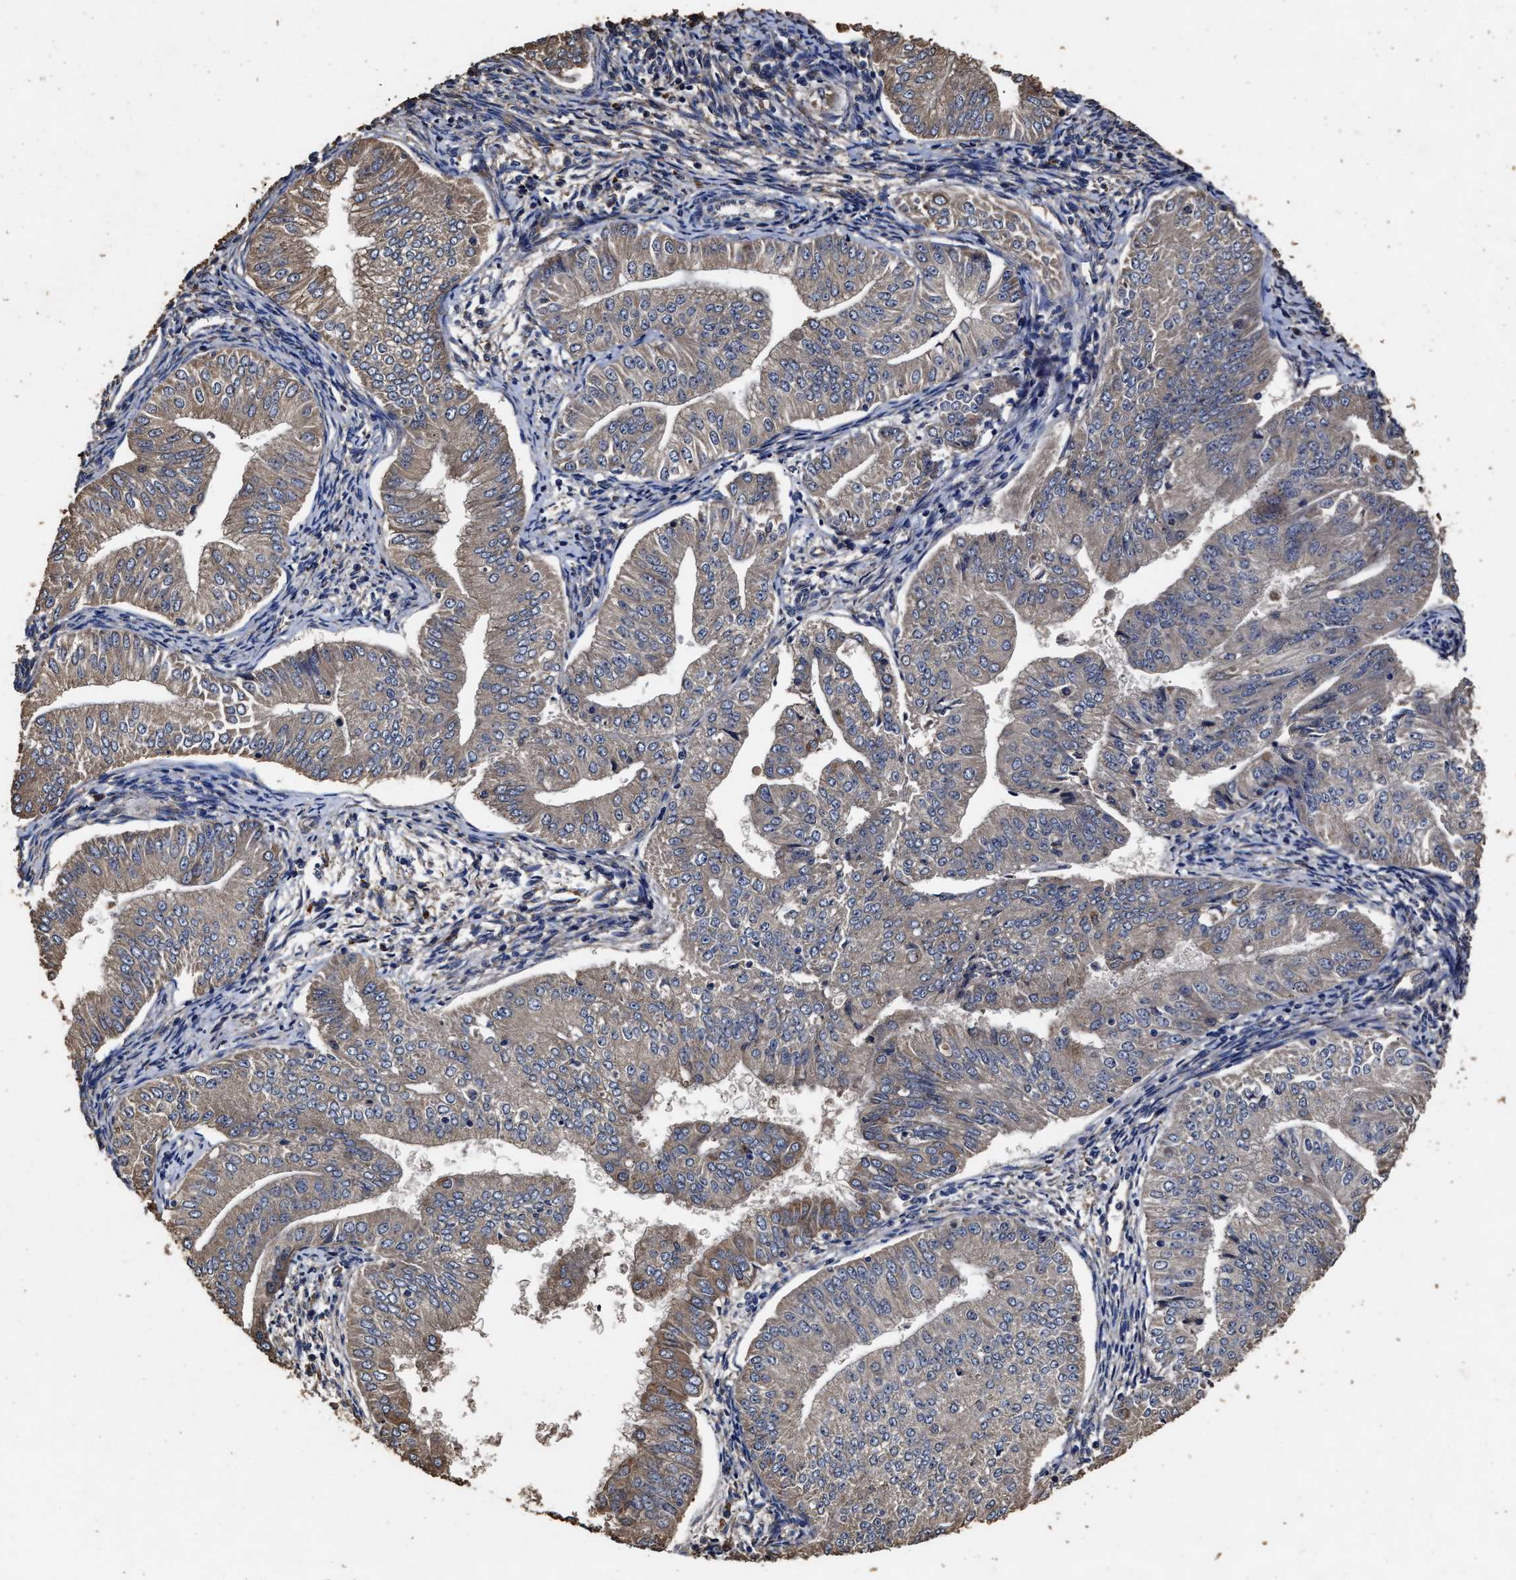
{"staining": {"intensity": "weak", "quantity": ">75%", "location": "cytoplasmic/membranous"}, "tissue": "endometrial cancer", "cell_type": "Tumor cells", "image_type": "cancer", "snomed": [{"axis": "morphology", "description": "Normal tissue, NOS"}, {"axis": "morphology", "description": "Adenocarcinoma, NOS"}, {"axis": "topography", "description": "Endometrium"}], "caption": "Weak cytoplasmic/membranous protein expression is present in about >75% of tumor cells in adenocarcinoma (endometrial). The staining was performed using DAB (3,3'-diaminobenzidine) to visualize the protein expression in brown, while the nuclei were stained in blue with hematoxylin (Magnification: 20x).", "gene": "PPM1K", "patient": {"sex": "female", "age": 53}}